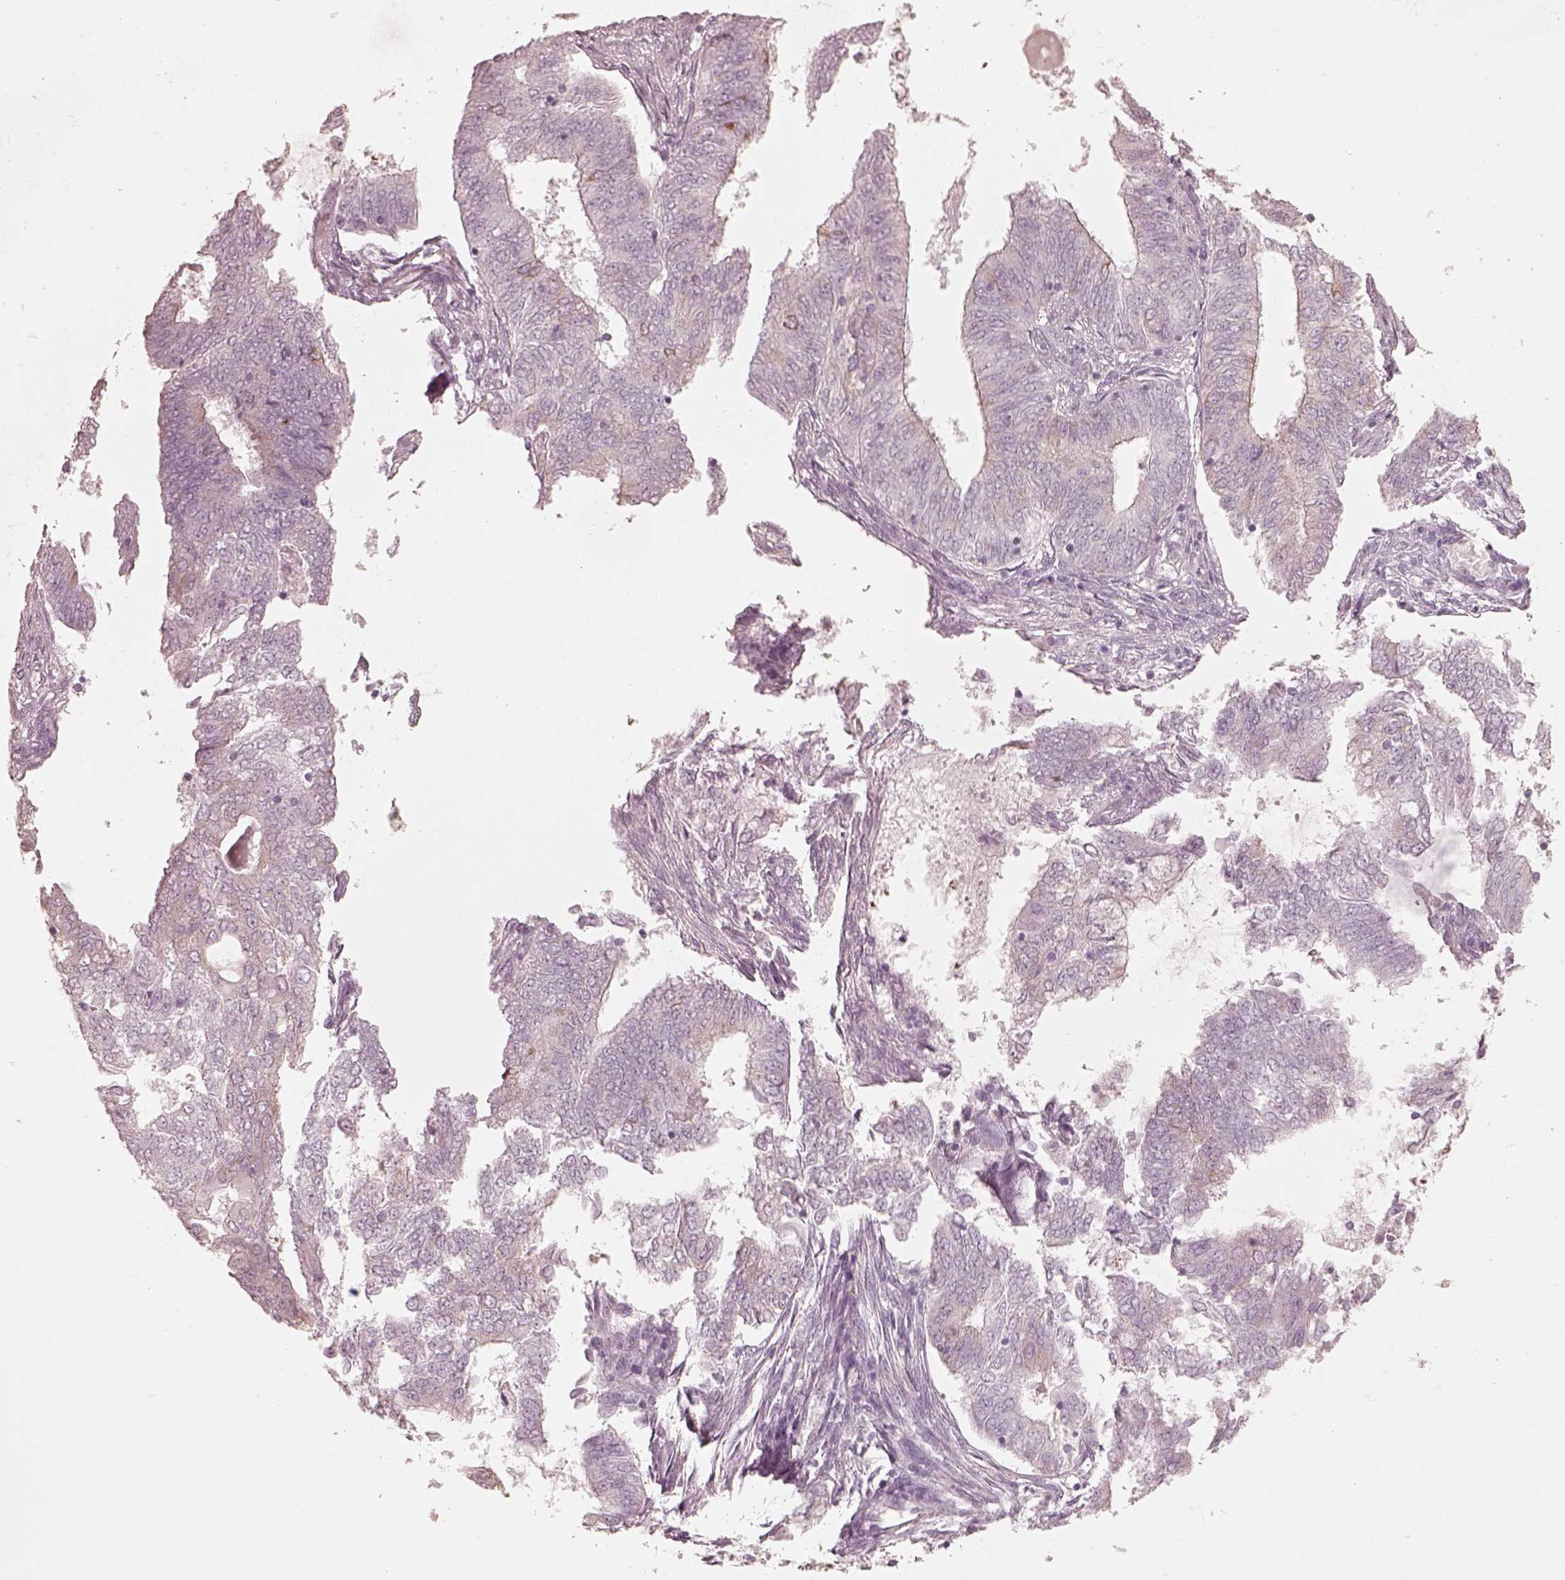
{"staining": {"intensity": "negative", "quantity": "none", "location": "none"}, "tissue": "endometrial cancer", "cell_type": "Tumor cells", "image_type": "cancer", "snomed": [{"axis": "morphology", "description": "Adenocarcinoma, NOS"}, {"axis": "topography", "description": "Endometrium"}], "caption": "A photomicrograph of human endometrial cancer is negative for staining in tumor cells.", "gene": "RAB3C", "patient": {"sex": "female", "age": 62}}